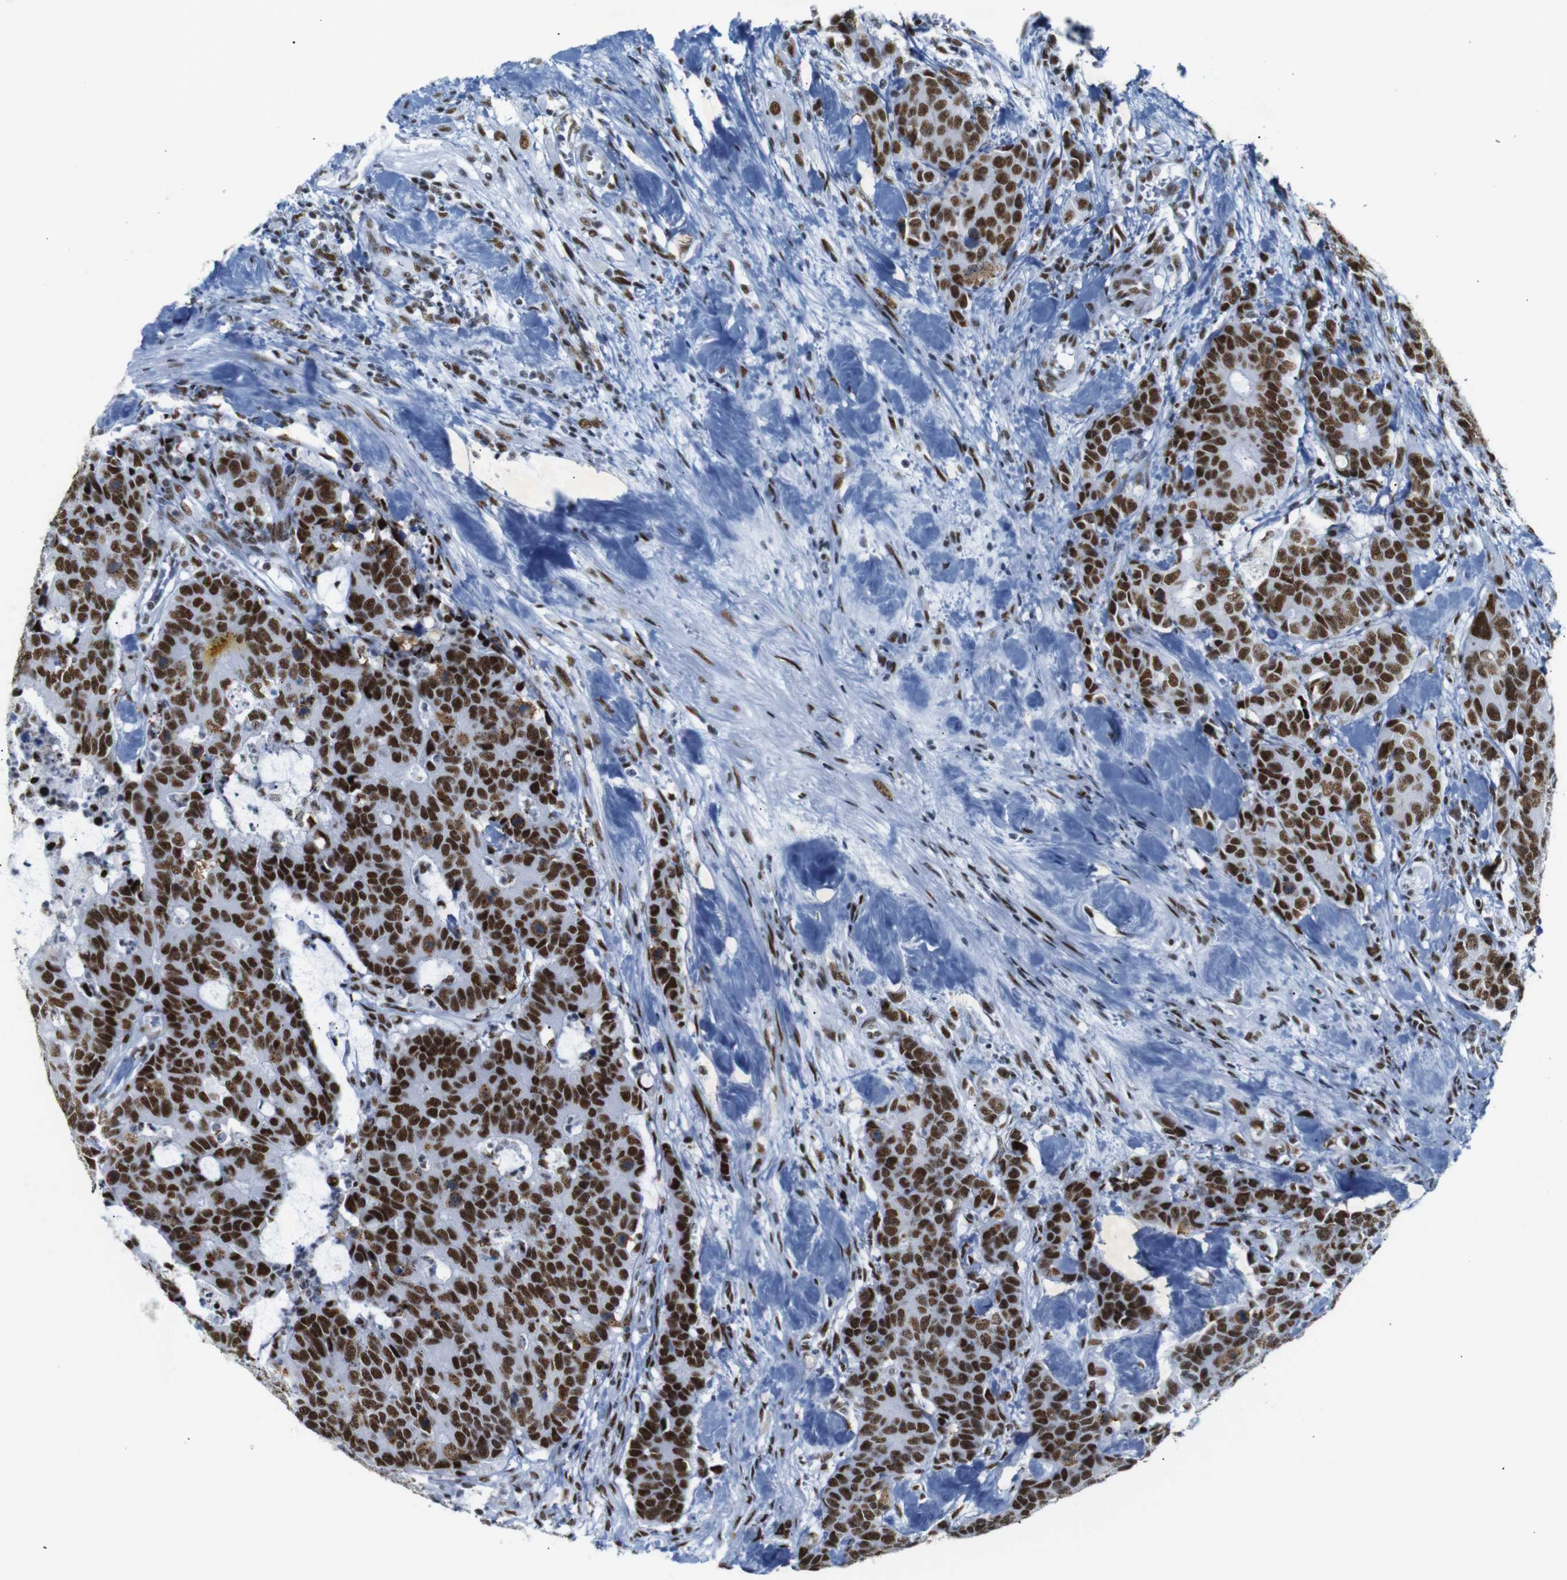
{"staining": {"intensity": "strong", "quantity": ">75%", "location": "nuclear"}, "tissue": "colorectal cancer", "cell_type": "Tumor cells", "image_type": "cancer", "snomed": [{"axis": "morphology", "description": "Adenocarcinoma, NOS"}, {"axis": "topography", "description": "Colon"}], "caption": "Immunohistochemical staining of adenocarcinoma (colorectal) shows strong nuclear protein staining in about >75% of tumor cells. (DAB (3,3'-diaminobenzidine) IHC, brown staining for protein, blue staining for nuclei).", "gene": "TRA2B", "patient": {"sex": "female", "age": 86}}